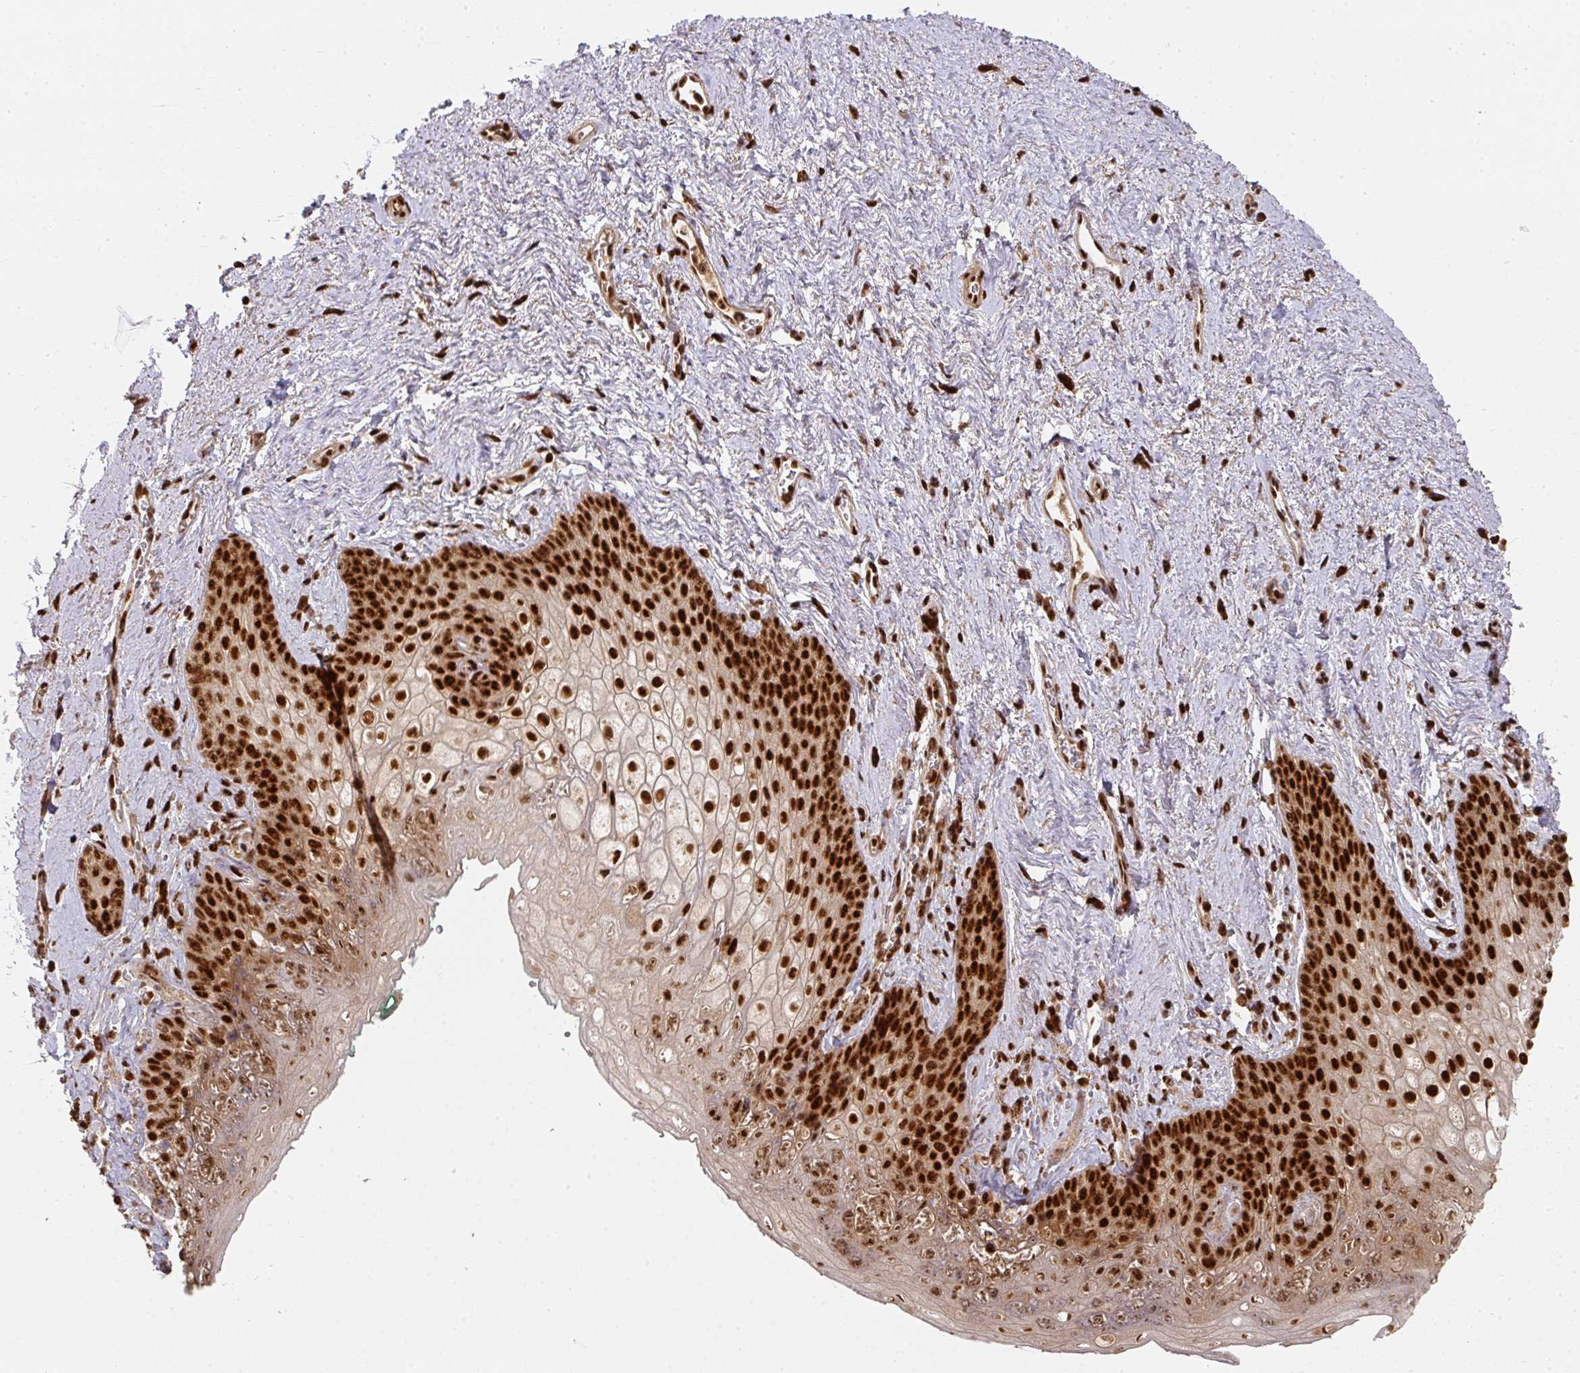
{"staining": {"intensity": "strong", "quantity": ">75%", "location": "nuclear"}, "tissue": "vagina", "cell_type": "Squamous epithelial cells", "image_type": "normal", "snomed": [{"axis": "morphology", "description": "Normal tissue, NOS"}, {"axis": "topography", "description": "Vulva"}, {"axis": "topography", "description": "Vagina"}, {"axis": "topography", "description": "Peripheral nerve tissue"}], "caption": "The photomicrograph displays a brown stain indicating the presence of a protein in the nuclear of squamous epithelial cells in vagina. The staining was performed using DAB, with brown indicating positive protein expression. Nuclei are stained blue with hematoxylin.", "gene": "DIDO1", "patient": {"sex": "female", "age": 66}}